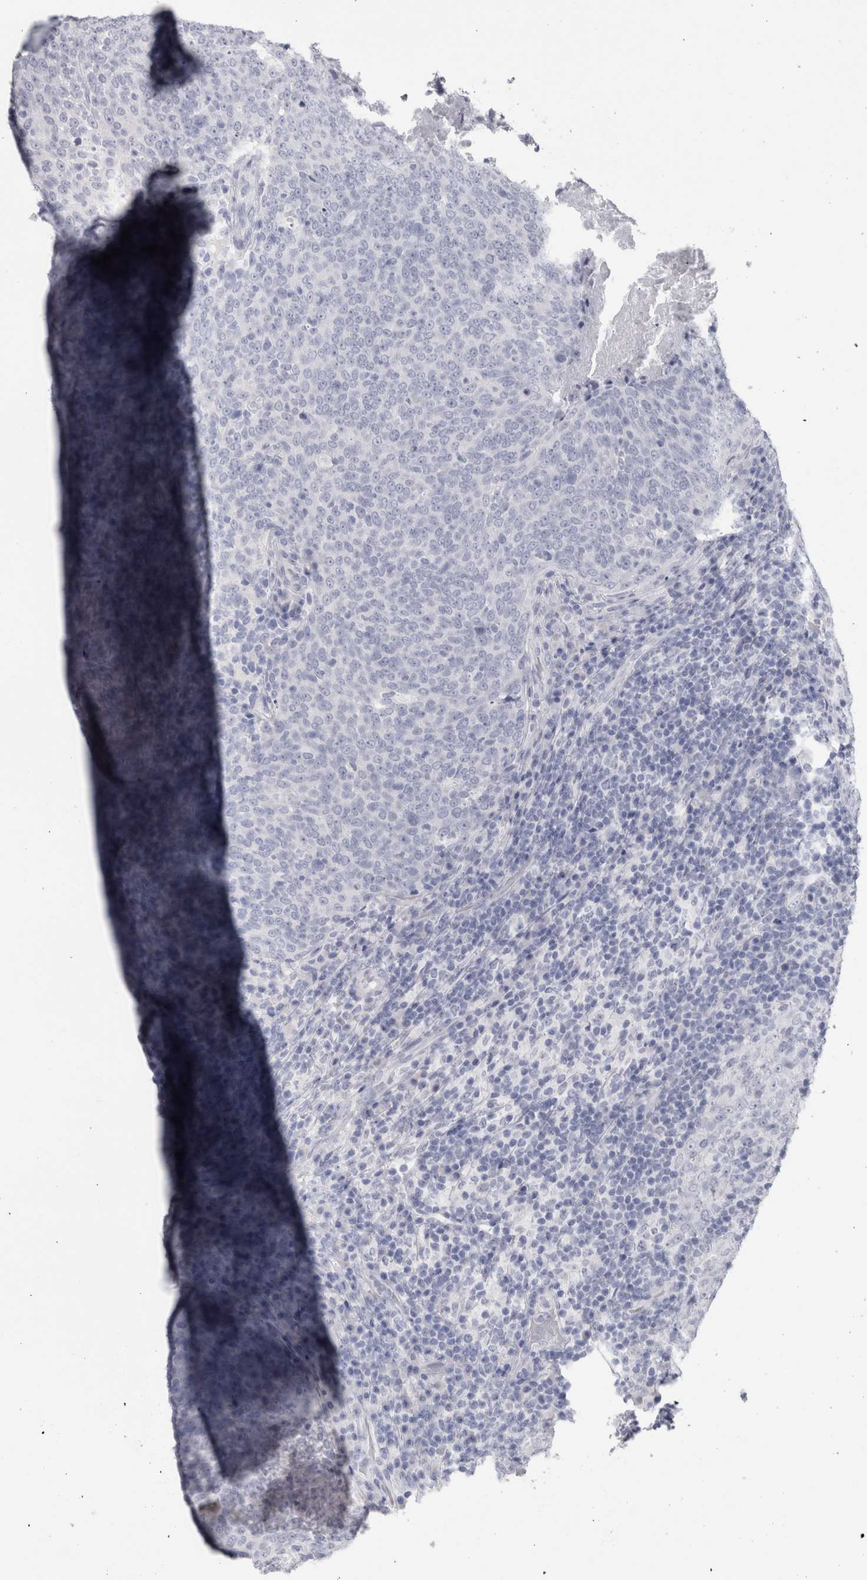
{"staining": {"intensity": "negative", "quantity": "none", "location": "none"}, "tissue": "head and neck cancer", "cell_type": "Tumor cells", "image_type": "cancer", "snomed": [{"axis": "morphology", "description": "Squamous cell carcinoma, NOS"}, {"axis": "morphology", "description": "Squamous cell carcinoma, metastatic, NOS"}, {"axis": "topography", "description": "Lymph node"}, {"axis": "topography", "description": "Head-Neck"}], "caption": "An image of human squamous cell carcinoma (head and neck) is negative for staining in tumor cells. (DAB IHC, high magnification).", "gene": "PTH", "patient": {"sex": "male", "age": 62}}